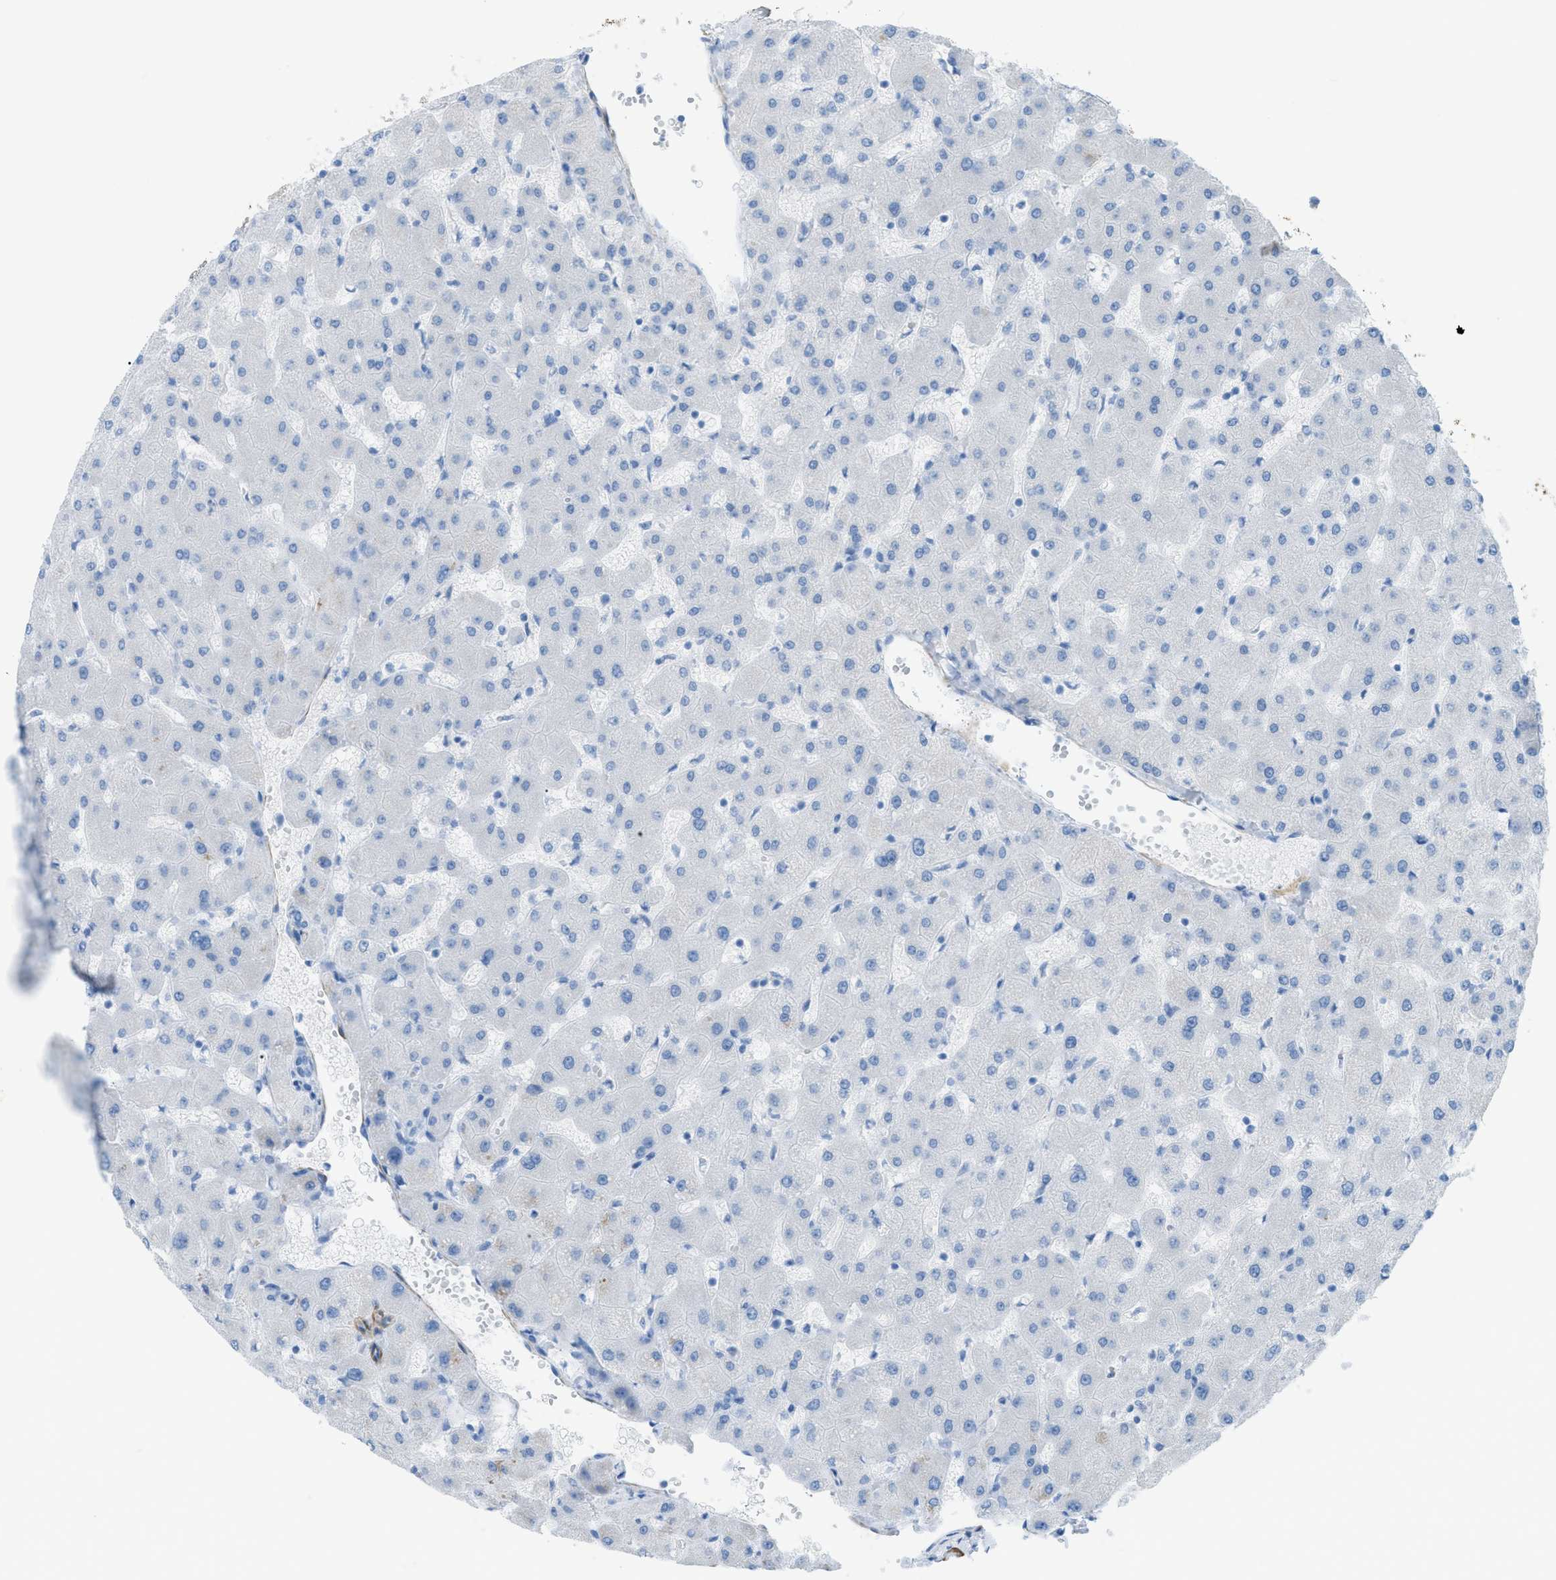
{"staining": {"intensity": "negative", "quantity": "none", "location": "none"}, "tissue": "liver", "cell_type": "Cholangiocytes", "image_type": "normal", "snomed": [{"axis": "morphology", "description": "Normal tissue, NOS"}, {"axis": "topography", "description": "Liver"}], "caption": "Cholangiocytes show no significant expression in unremarkable liver.", "gene": "MYH11", "patient": {"sex": "female", "age": 63}}